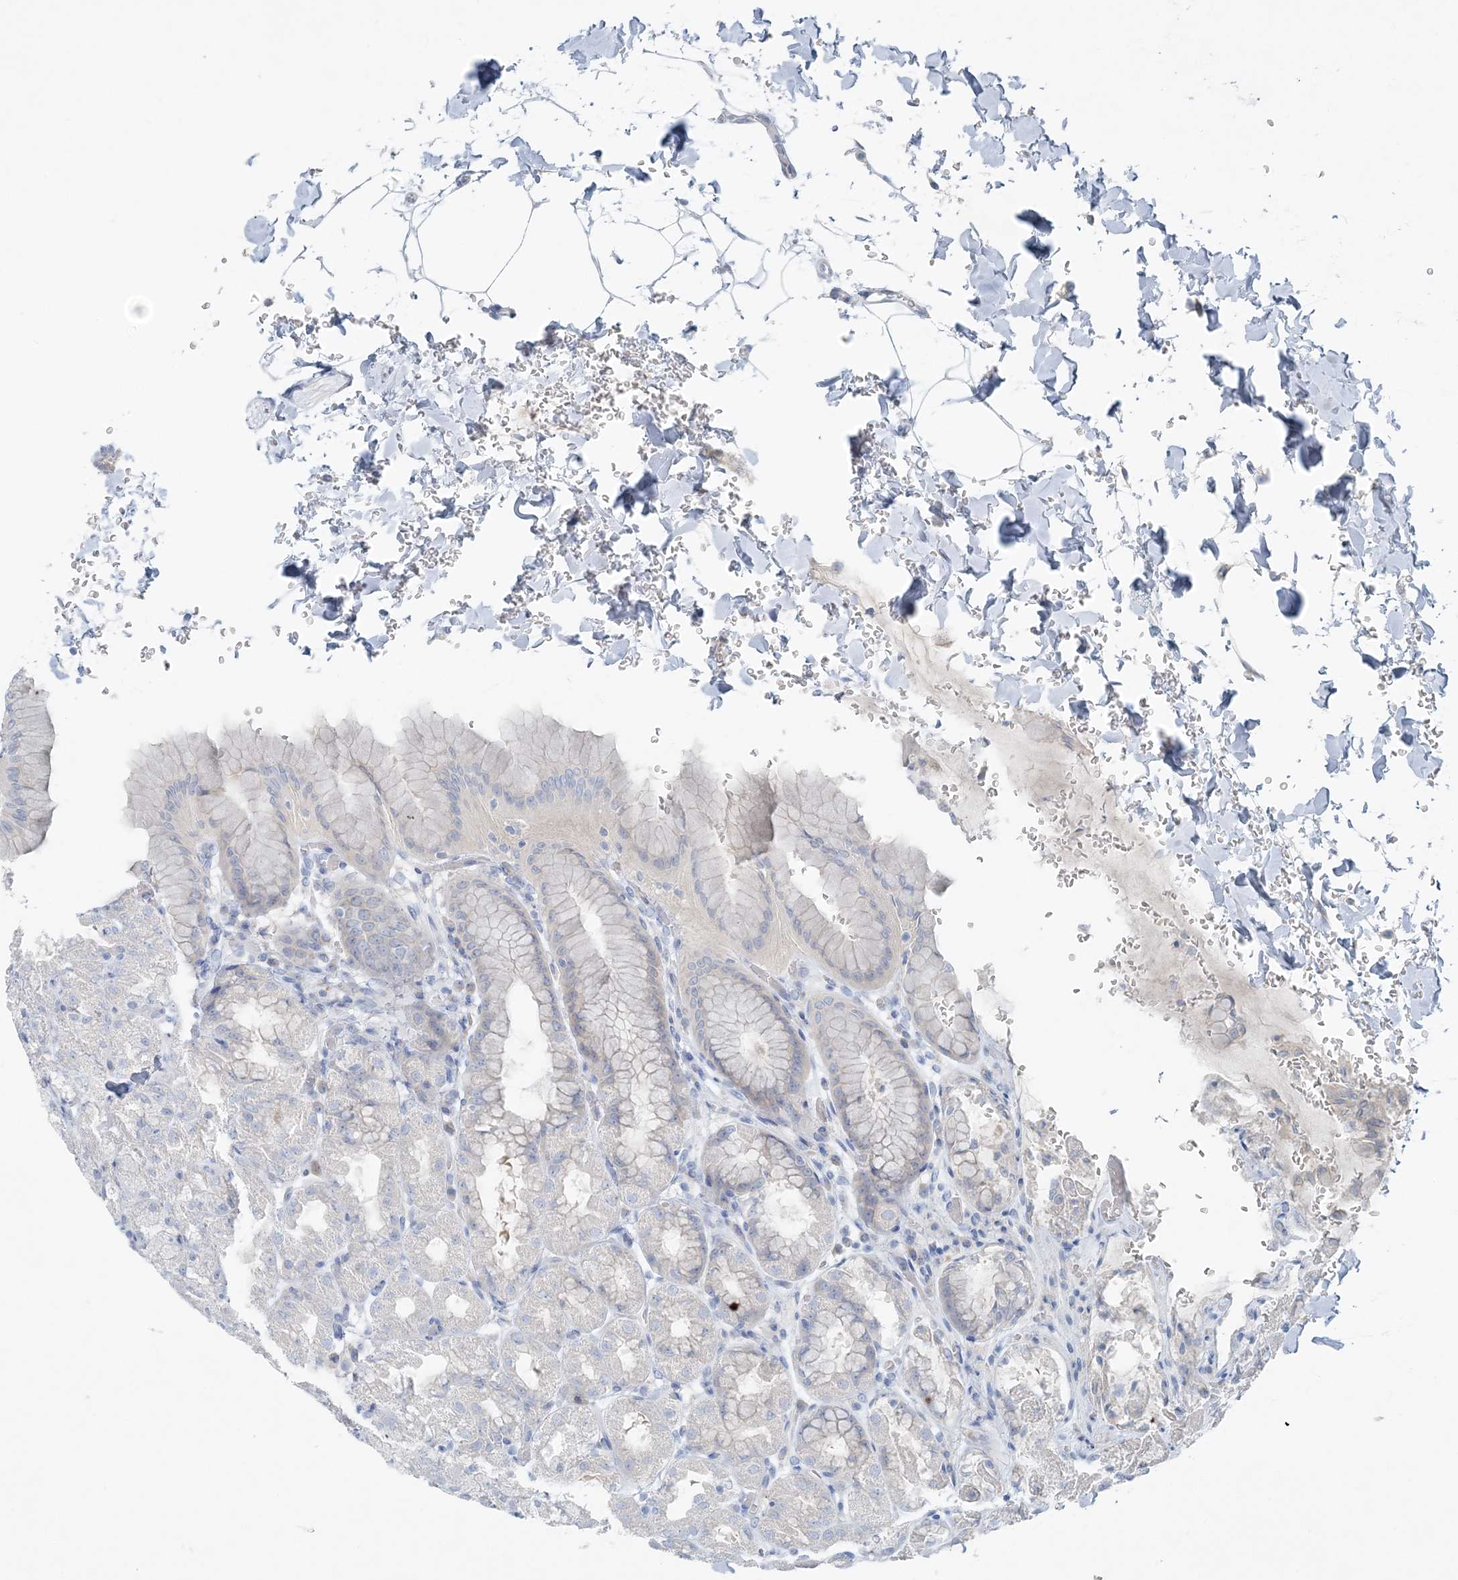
{"staining": {"intensity": "negative", "quantity": "none", "location": "none"}, "tissue": "stomach", "cell_type": "Glandular cells", "image_type": "normal", "snomed": [{"axis": "morphology", "description": "Normal tissue, NOS"}, {"axis": "topography", "description": "Stomach"}], "caption": "DAB immunohistochemical staining of benign human stomach displays no significant positivity in glandular cells.", "gene": "ATP11A", "patient": {"sex": "male", "age": 42}}